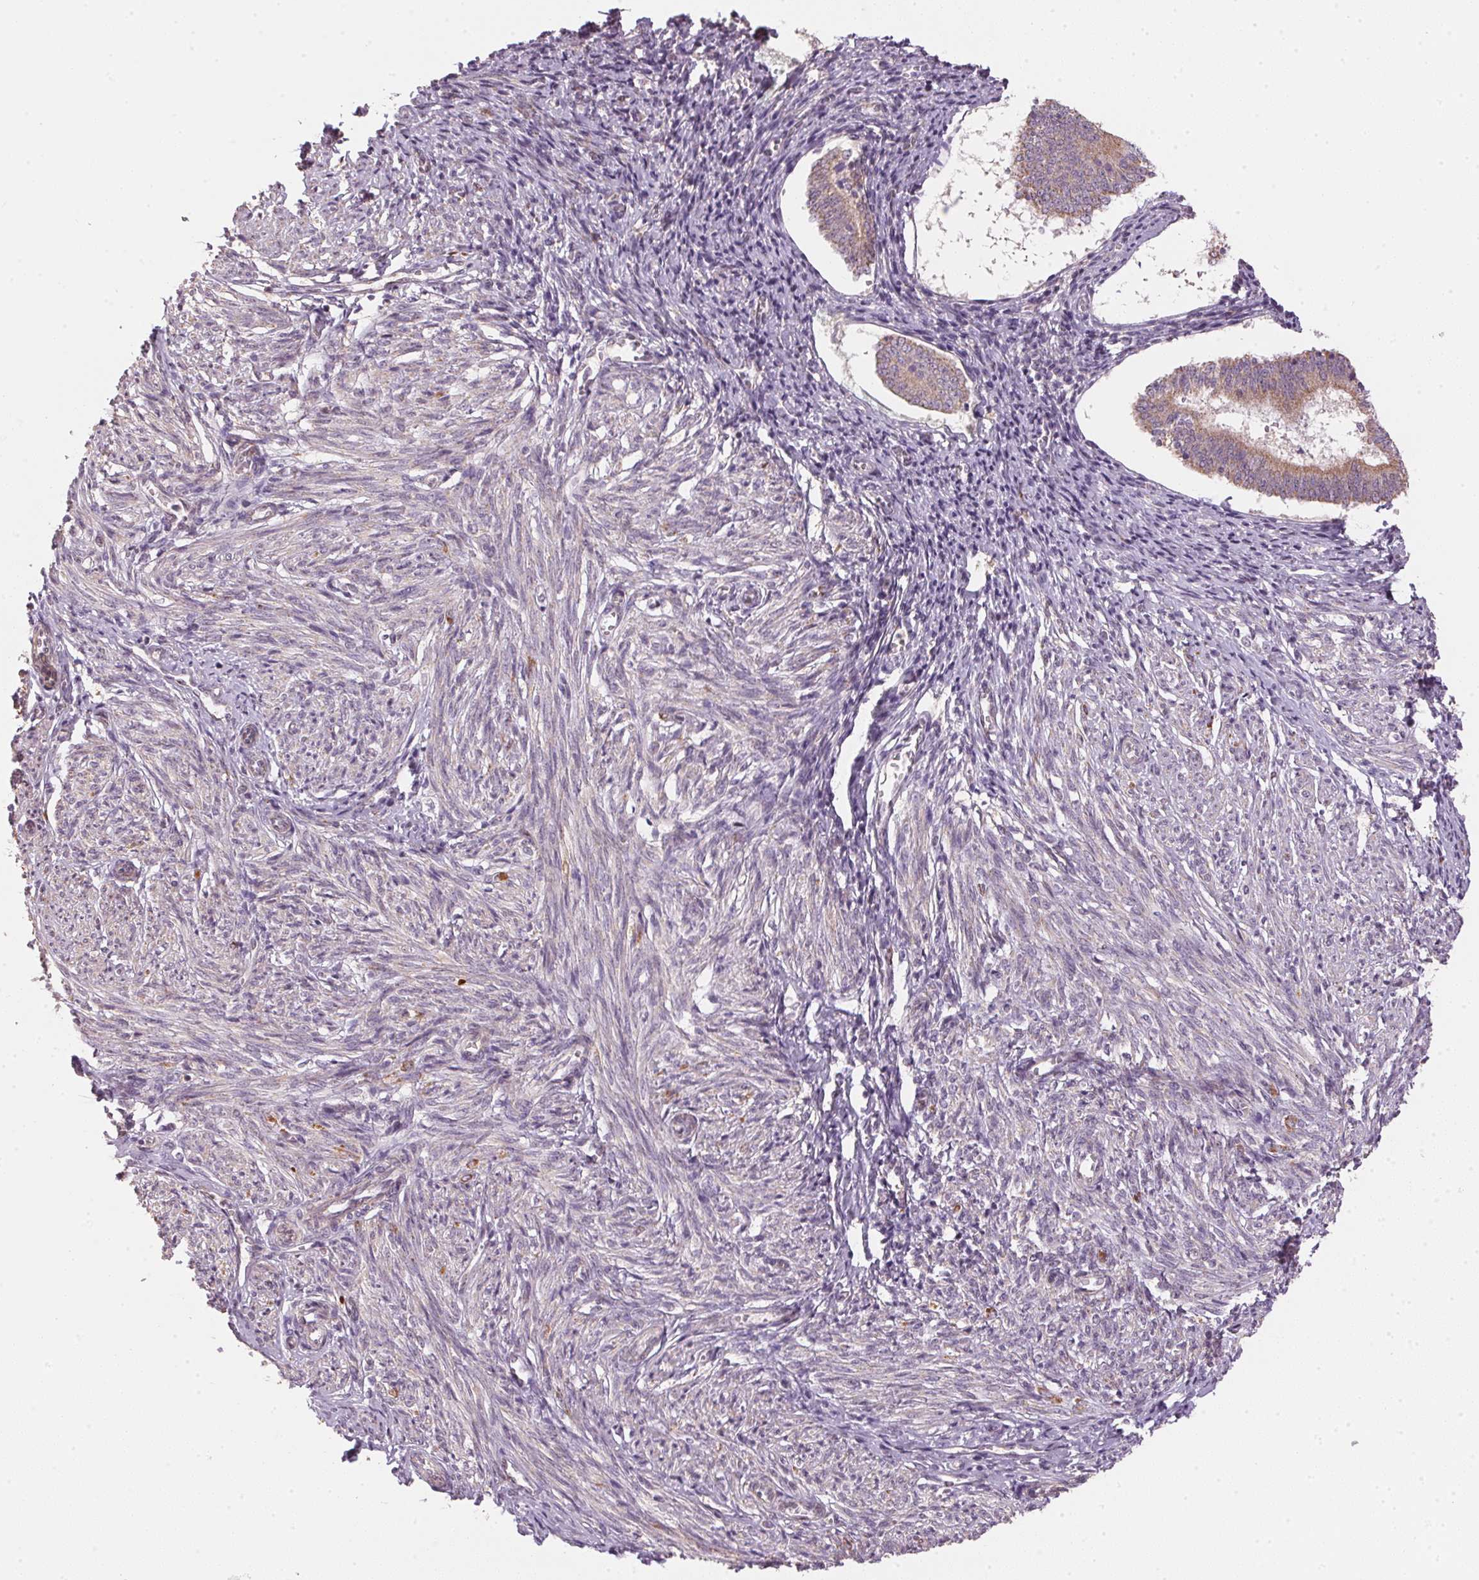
{"staining": {"intensity": "negative", "quantity": "none", "location": "none"}, "tissue": "endometrium", "cell_type": "Cells in endometrial stroma", "image_type": "normal", "snomed": [{"axis": "morphology", "description": "Normal tissue, NOS"}, {"axis": "topography", "description": "Endometrium"}], "caption": "Immunohistochemistry (IHC) micrograph of normal endometrium stained for a protein (brown), which displays no staining in cells in endometrial stroma.", "gene": "SC5D", "patient": {"sex": "female", "age": 50}}